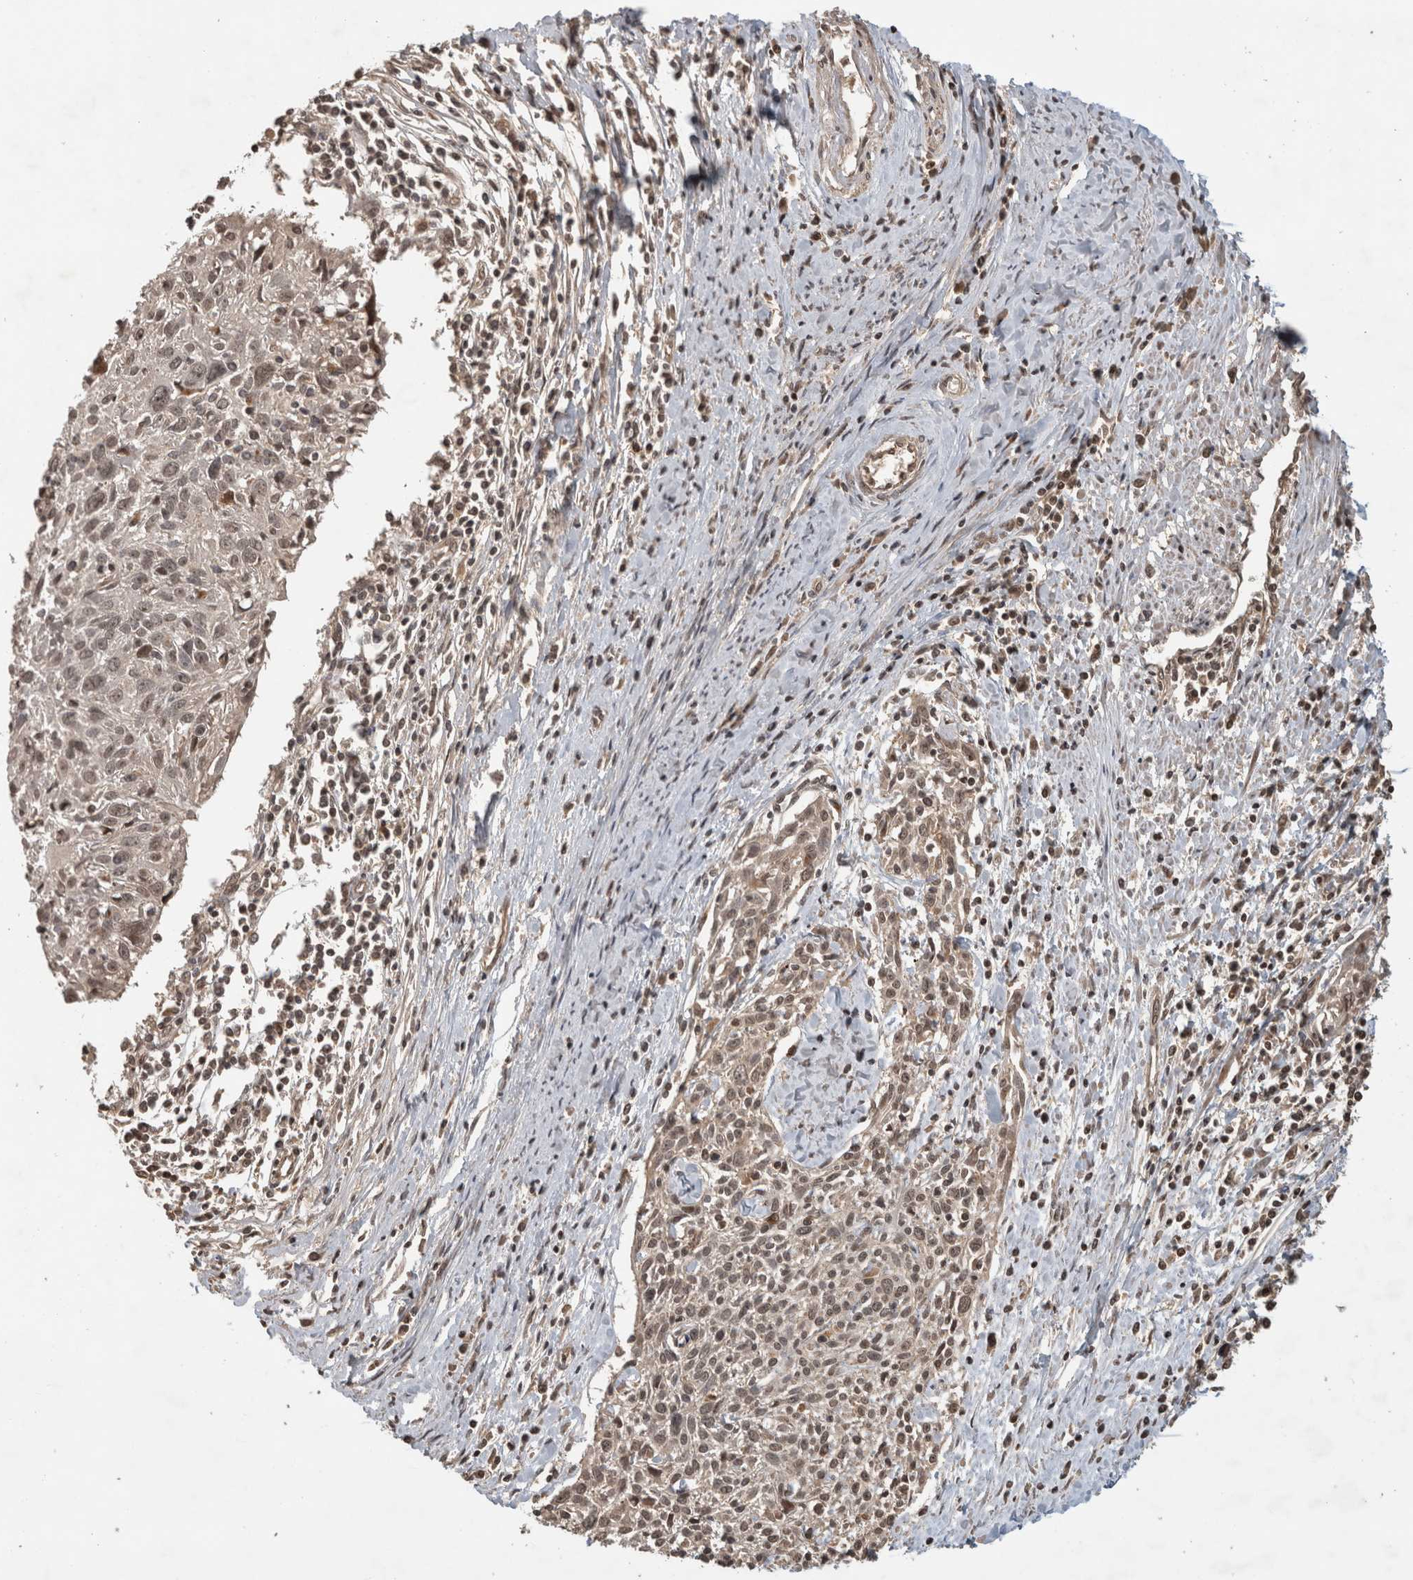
{"staining": {"intensity": "weak", "quantity": ">75%", "location": "cytoplasmic/membranous,nuclear"}, "tissue": "cervical cancer", "cell_type": "Tumor cells", "image_type": "cancer", "snomed": [{"axis": "morphology", "description": "Squamous cell carcinoma, NOS"}, {"axis": "topography", "description": "Cervix"}], "caption": "Immunohistochemical staining of cervical squamous cell carcinoma demonstrates weak cytoplasmic/membranous and nuclear protein positivity in about >75% of tumor cells.", "gene": "PITPNC1", "patient": {"sex": "female", "age": 51}}